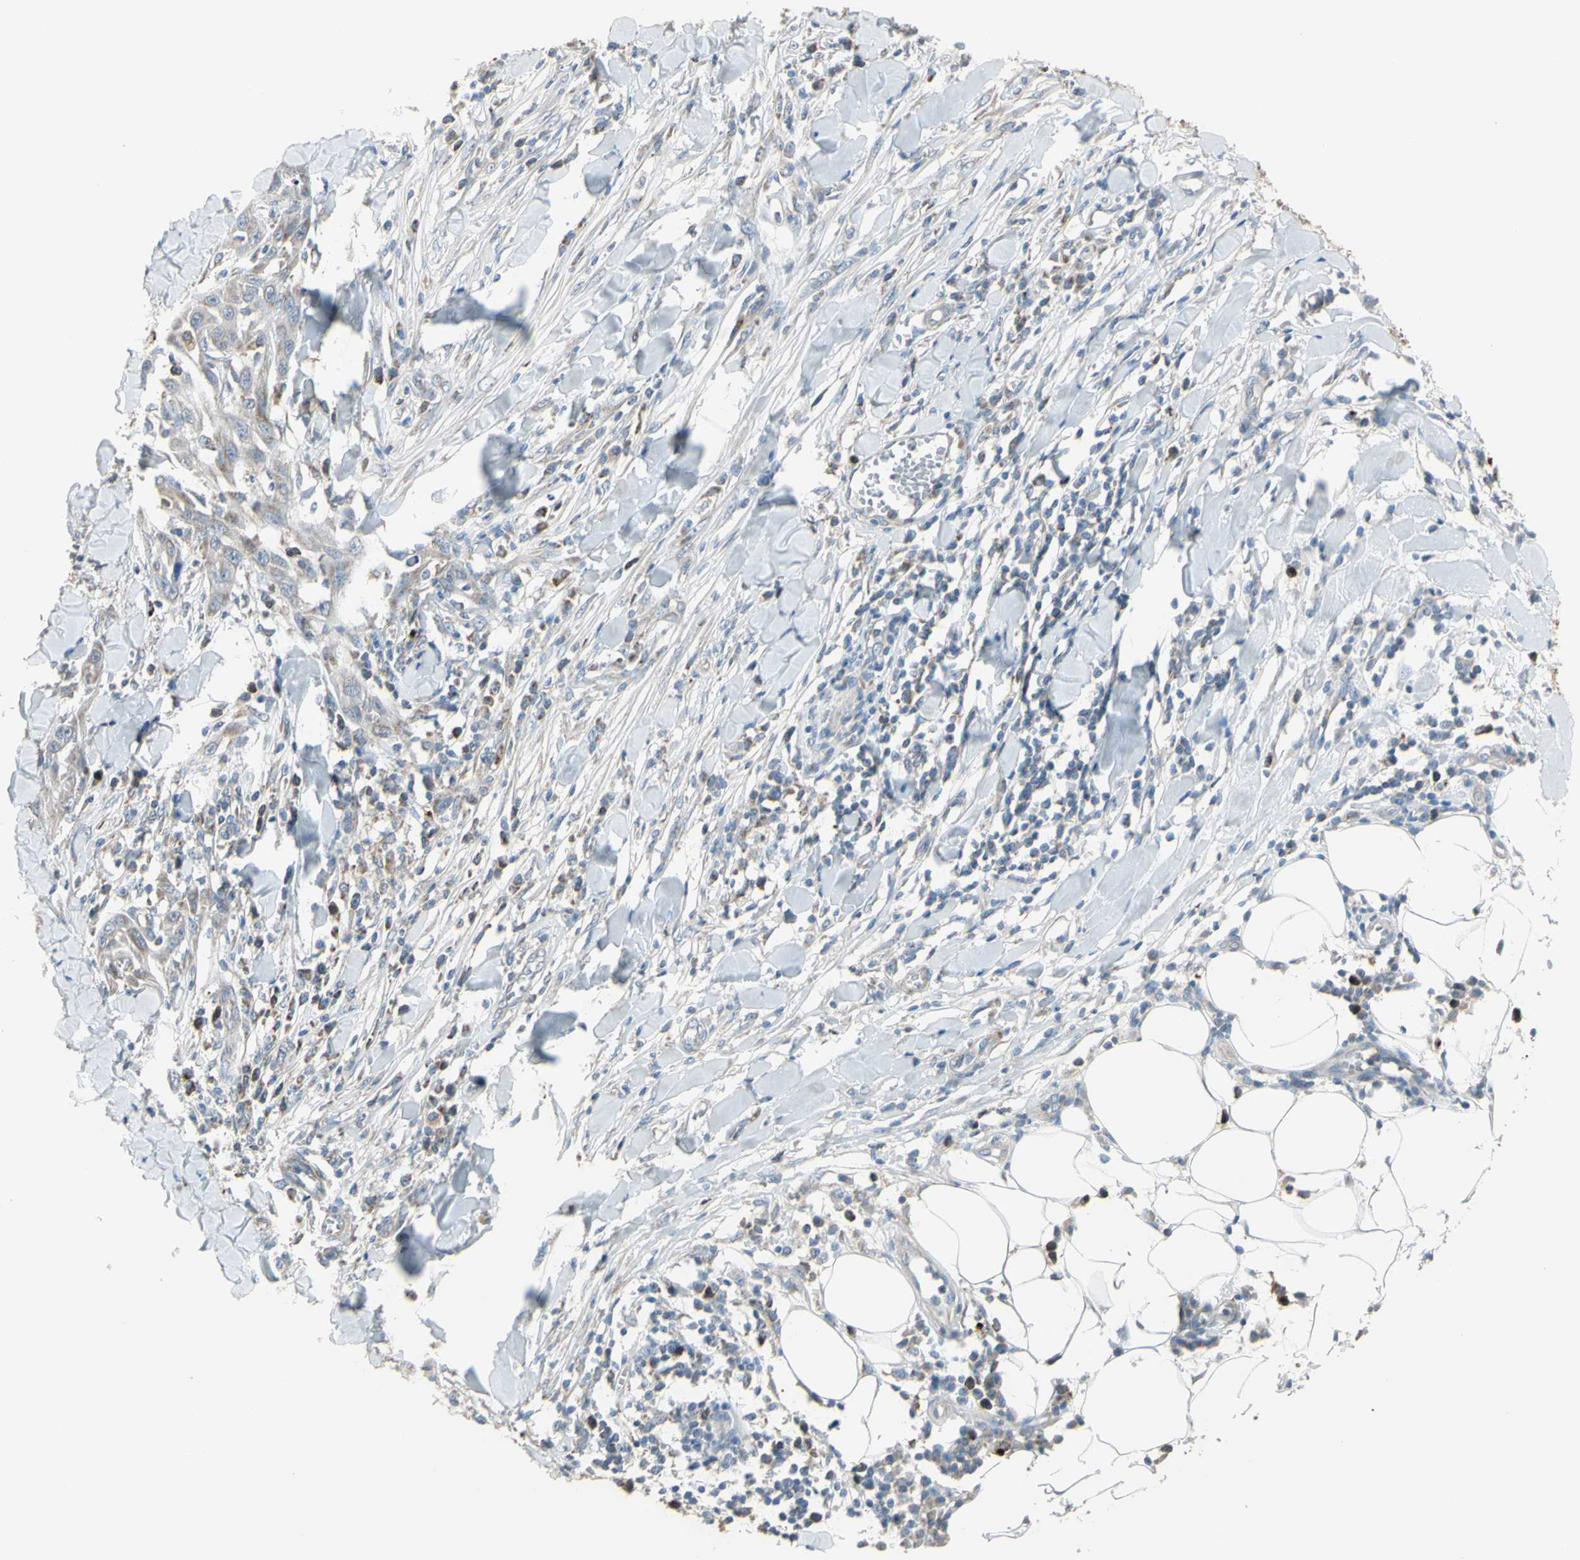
{"staining": {"intensity": "weak", "quantity": "<25%", "location": "cytoplasmic/membranous"}, "tissue": "skin cancer", "cell_type": "Tumor cells", "image_type": "cancer", "snomed": [{"axis": "morphology", "description": "Squamous cell carcinoma, NOS"}, {"axis": "topography", "description": "Skin"}], "caption": "Immunohistochemistry micrograph of neoplastic tissue: skin cancer (squamous cell carcinoma) stained with DAB shows no significant protein staining in tumor cells.", "gene": "FAM171B", "patient": {"sex": "male", "age": 24}}